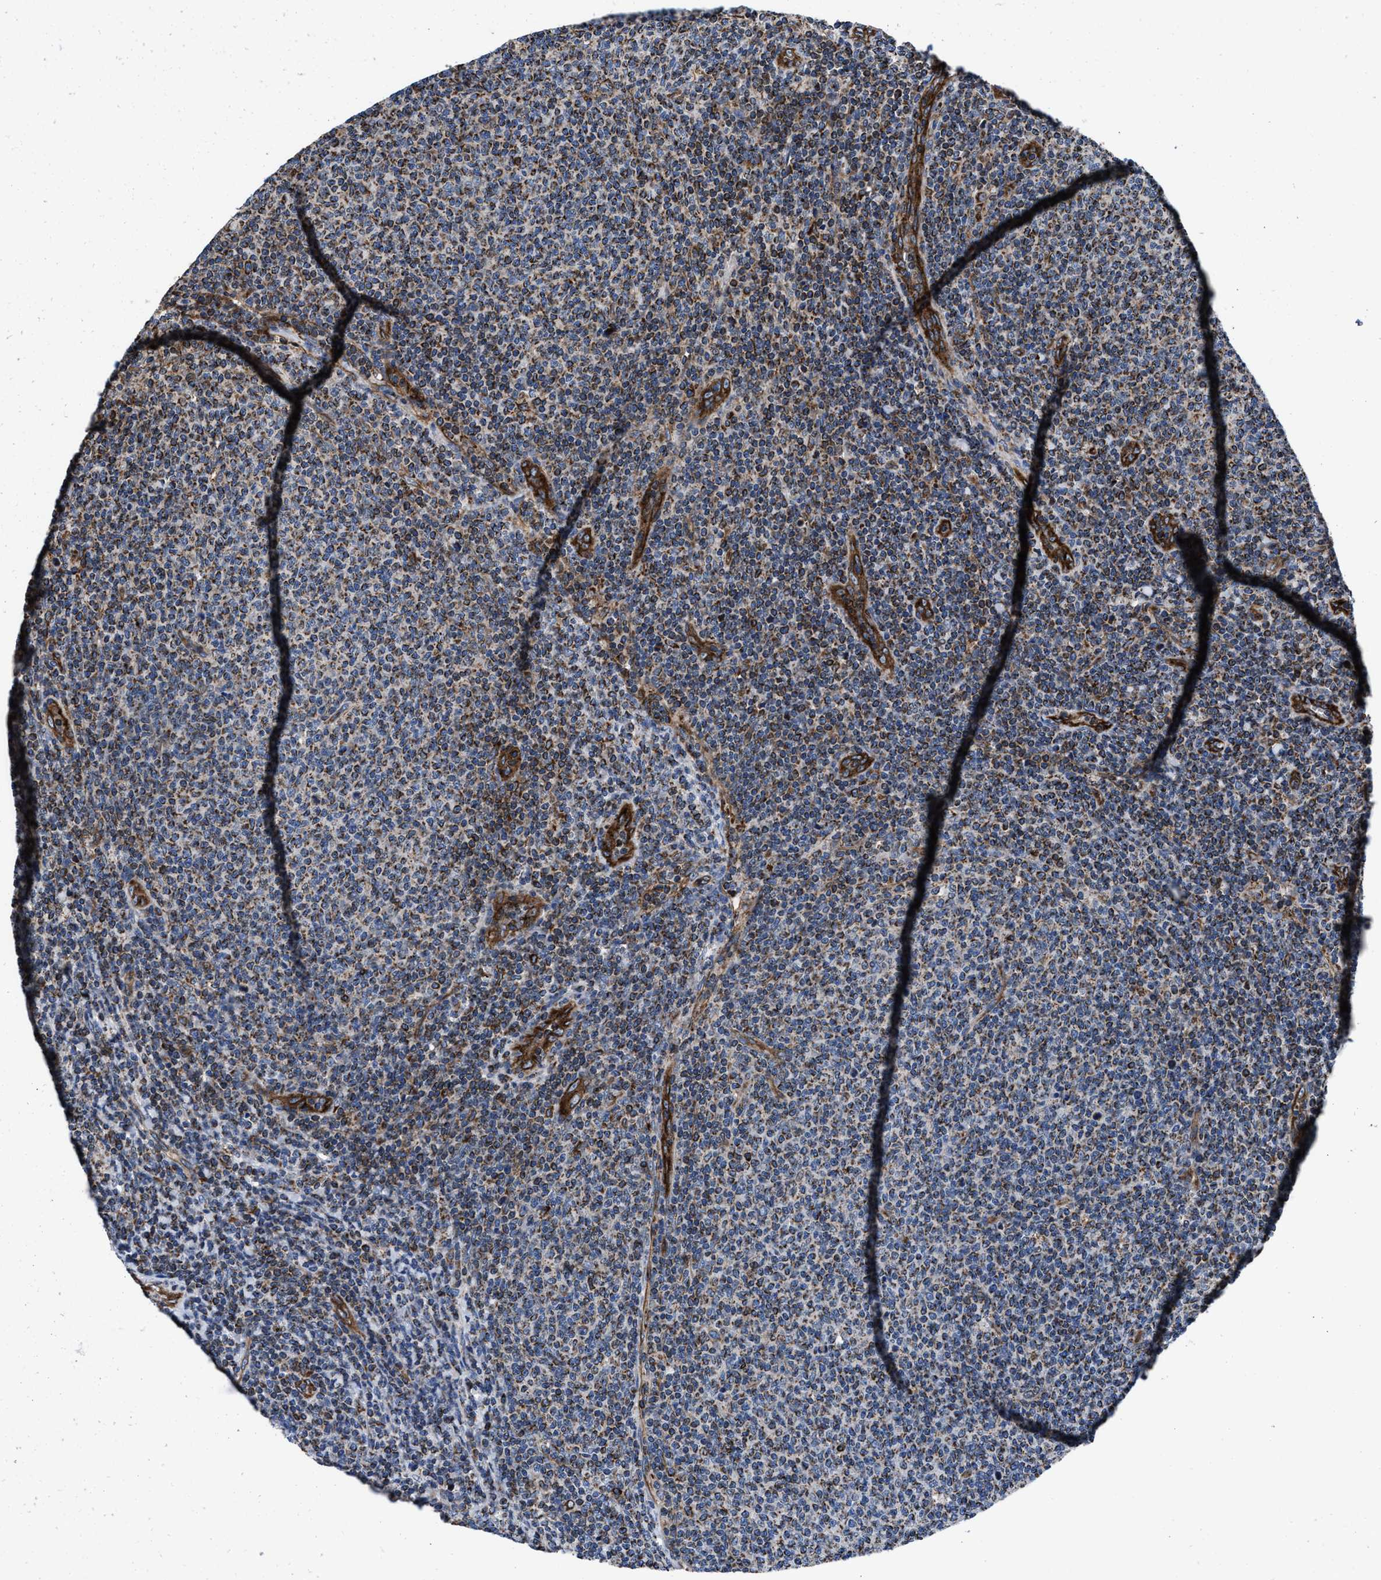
{"staining": {"intensity": "moderate", "quantity": "25%-75%", "location": "cytoplasmic/membranous"}, "tissue": "lymphoma", "cell_type": "Tumor cells", "image_type": "cancer", "snomed": [{"axis": "morphology", "description": "Malignant lymphoma, non-Hodgkin's type, Low grade"}, {"axis": "topography", "description": "Lymph node"}], "caption": "Tumor cells reveal medium levels of moderate cytoplasmic/membranous positivity in approximately 25%-75% of cells in human lymphoma. (DAB (3,3'-diaminobenzidine) IHC, brown staining for protein, blue staining for nuclei).", "gene": "PRR15L", "patient": {"sex": "male", "age": 66}}